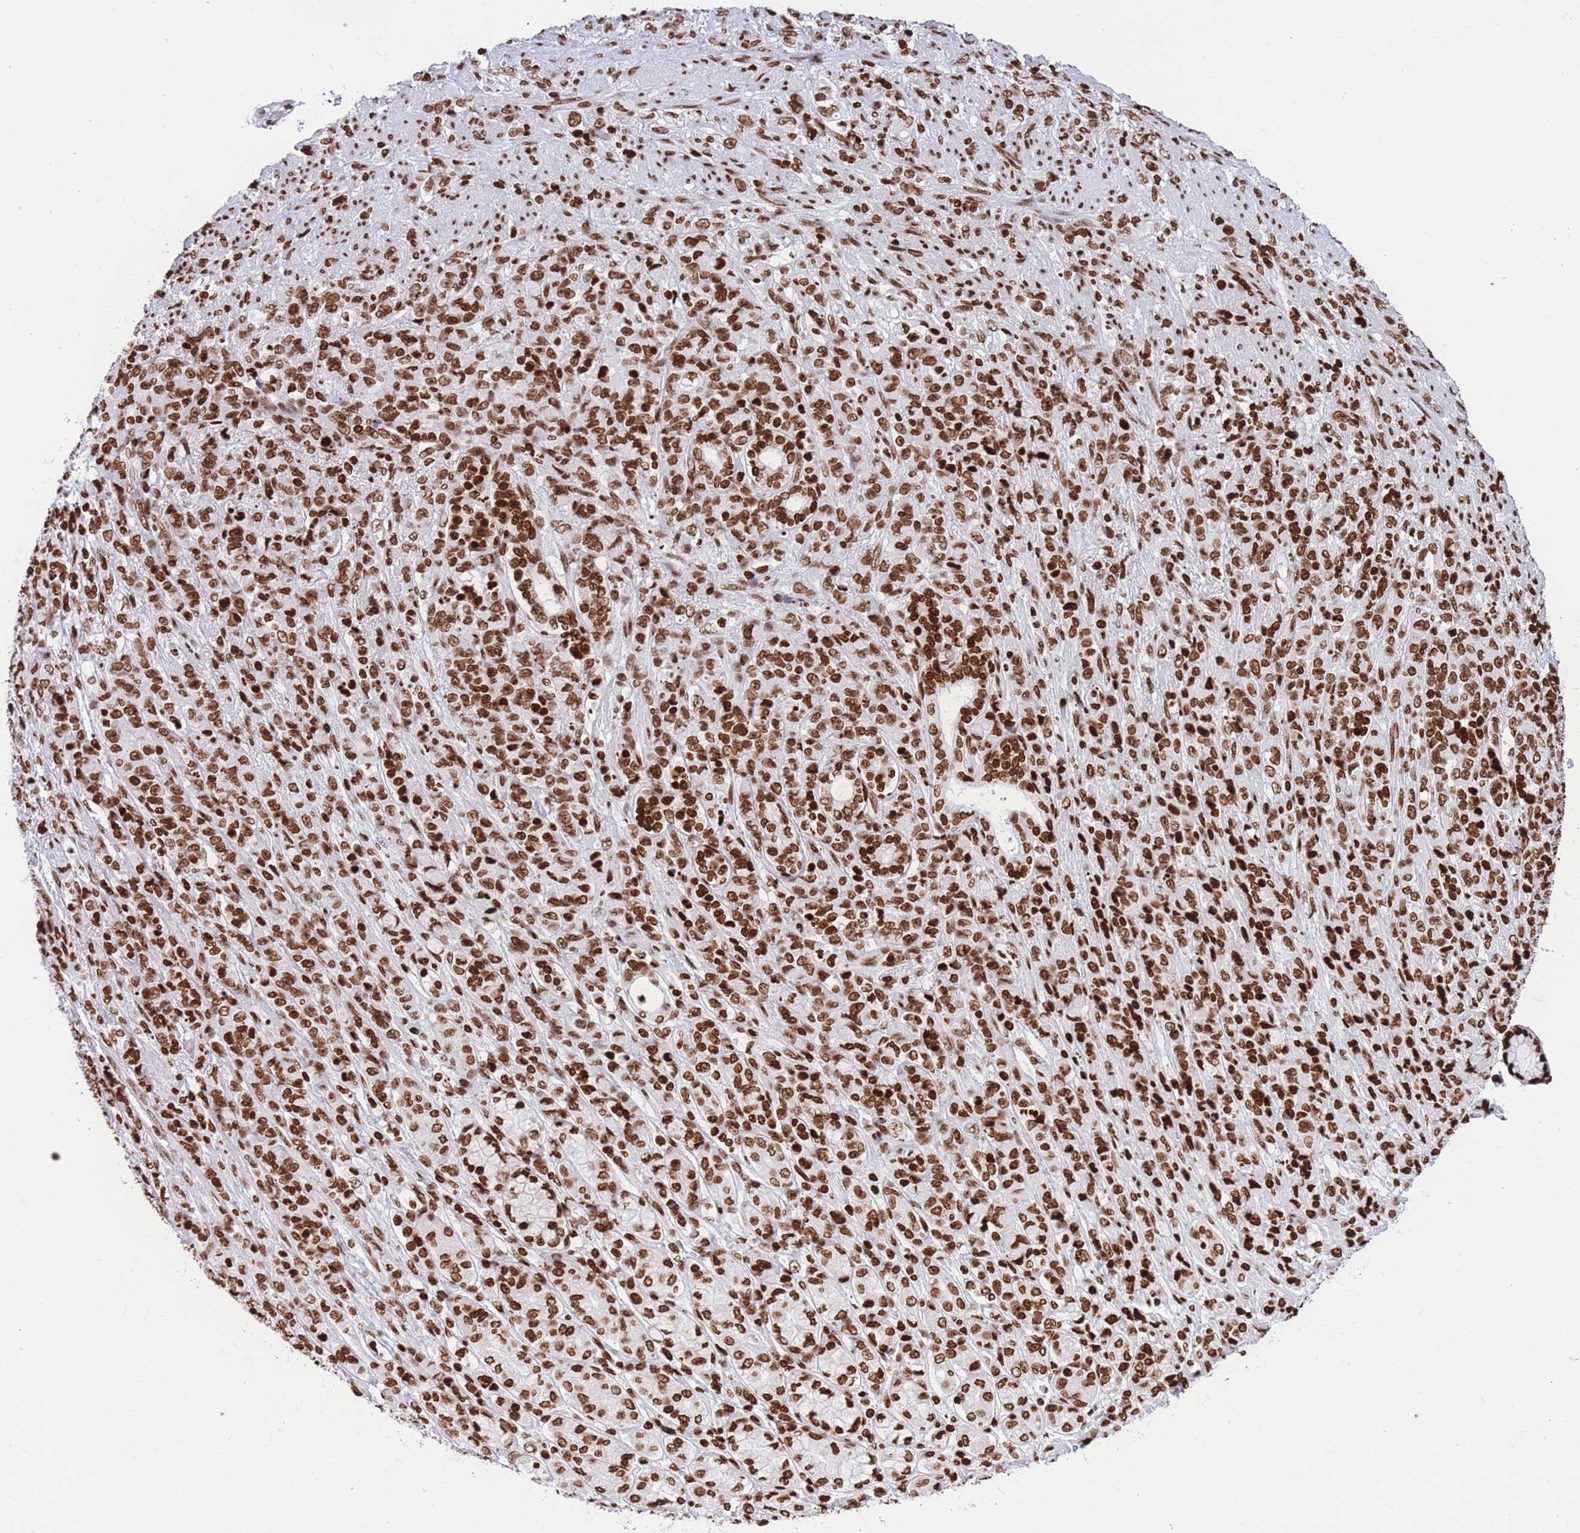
{"staining": {"intensity": "strong", "quantity": ">75%", "location": "nuclear"}, "tissue": "stomach cancer", "cell_type": "Tumor cells", "image_type": "cancer", "snomed": [{"axis": "morphology", "description": "Adenocarcinoma, NOS"}, {"axis": "topography", "description": "Stomach"}], "caption": "A high amount of strong nuclear positivity is identified in approximately >75% of tumor cells in stomach cancer (adenocarcinoma) tissue.", "gene": "H2BC11", "patient": {"sex": "female", "age": 79}}